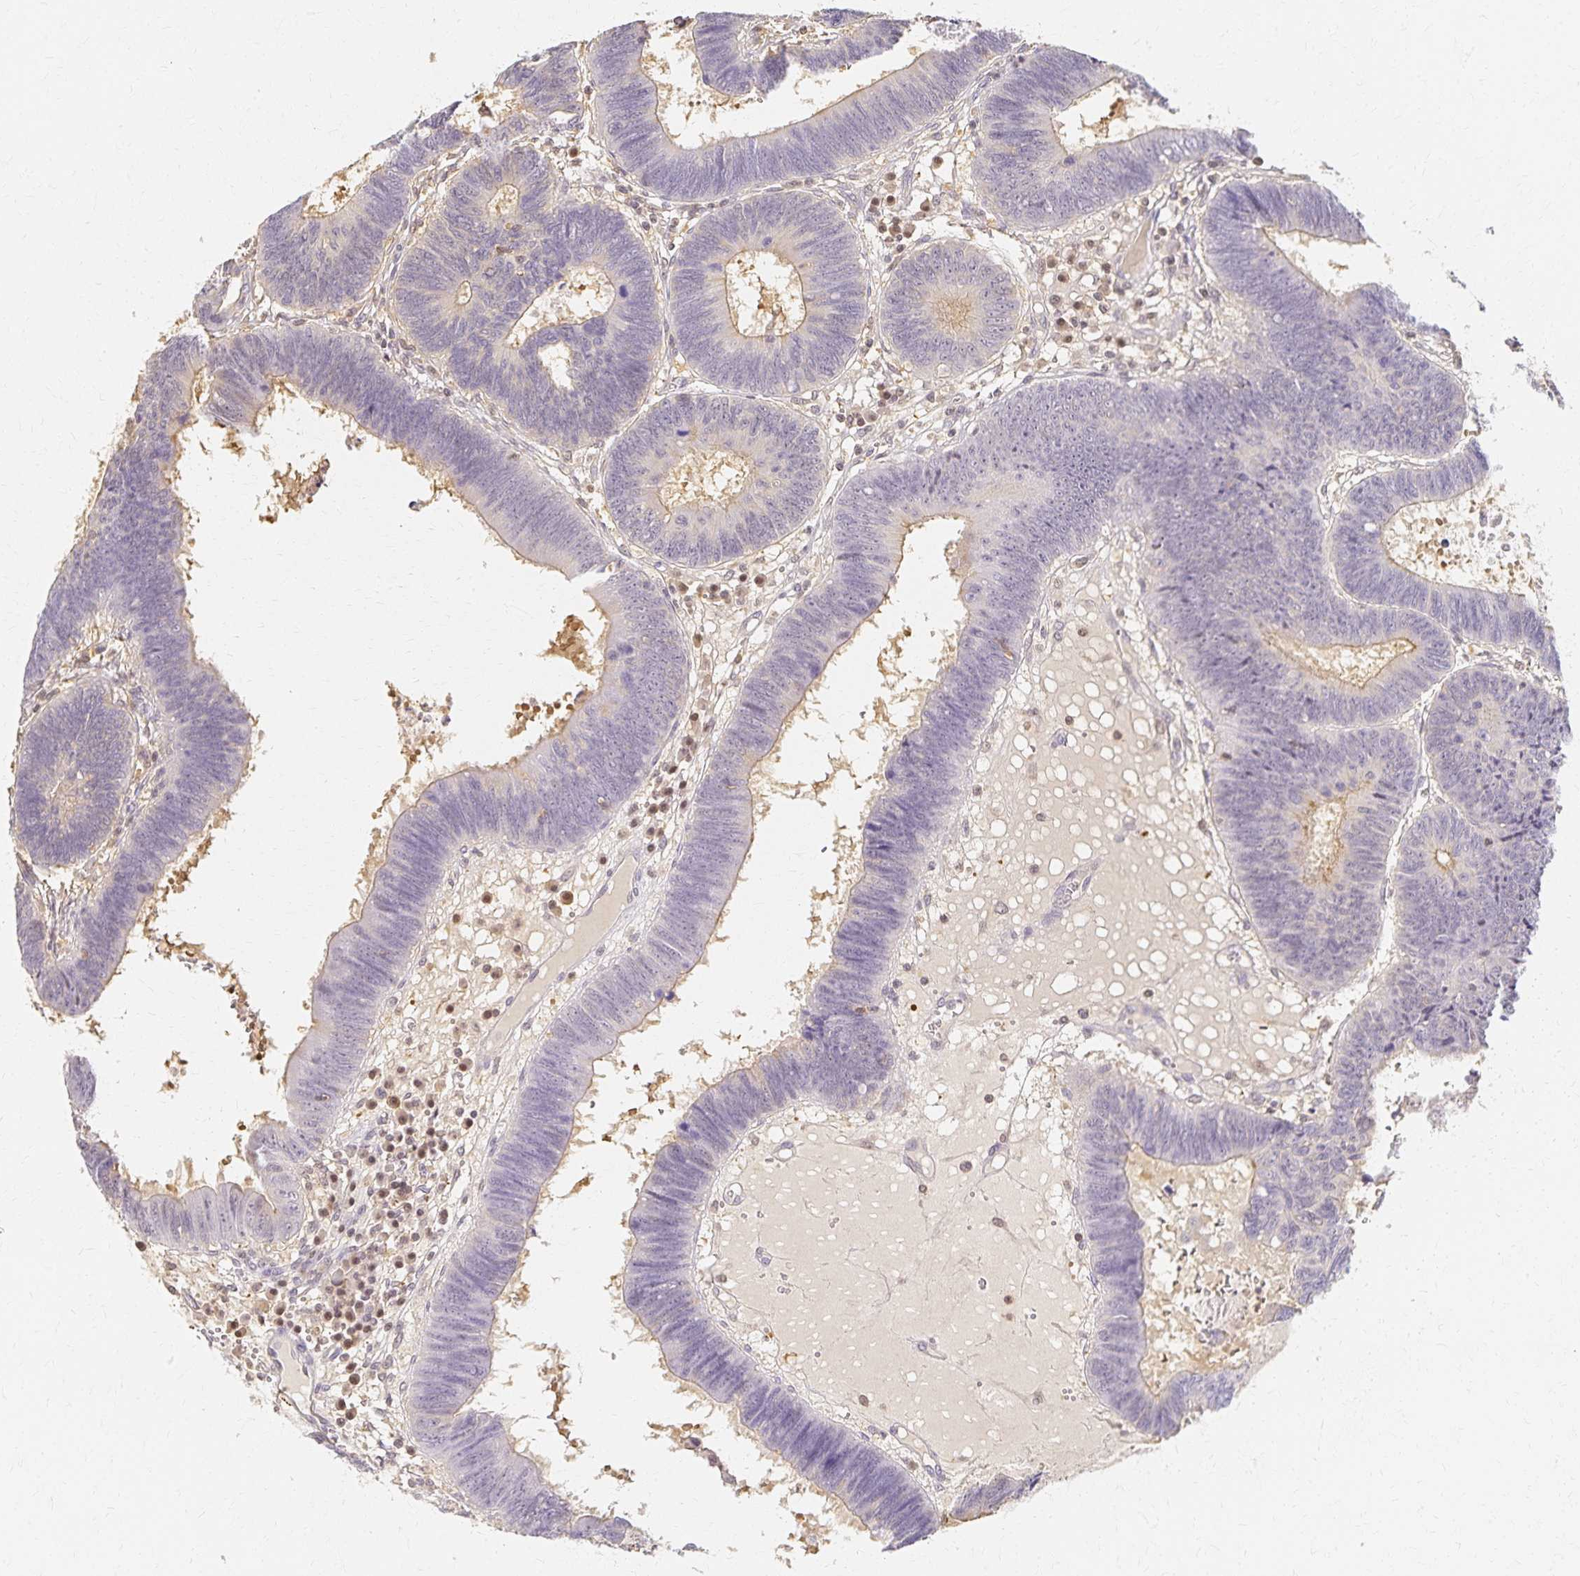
{"staining": {"intensity": "weak", "quantity": "25%-75%", "location": "cytoplasmic/membranous"}, "tissue": "colorectal cancer", "cell_type": "Tumor cells", "image_type": "cancer", "snomed": [{"axis": "morphology", "description": "Adenocarcinoma, NOS"}, {"axis": "topography", "description": "Colon"}], "caption": "Immunohistochemistry (DAB) staining of adenocarcinoma (colorectal) exhibits weak cytoplasmic/membranous protein expression in about 25%-75% of tumor cells.", "gene": "AZGP1", "patient": {"sex": "male", "age": 62}}